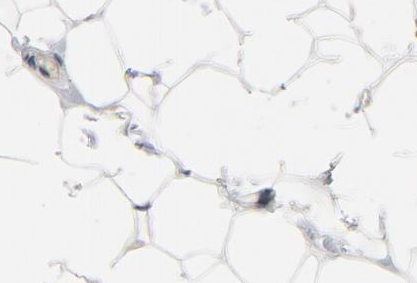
{"staining": {"intensity": "weak", "quantity": "<25%", "location": "cytoplasmic/membranous"}, "tissue": "adipose tissue", "cell_type": "Adipocytes", "image_type": "normal", "snomed": [{"axis": "morphology", "description": "Normal tissue, NOS"}, {"axis": "topography", "description": "Soft tissue"}], "caption": "This is a micrograph of immunohistochemistry (IHC) staining of normal adipose tissue, which shows no staining in adipocytes. (DAB (3,3'-diaminobenzidine) immunohistochemistry (IHC) visualized using brightfield microscopy, high magnification).", "gene": "NFKB1", "patient": {"sex": "male", "age": 26}}